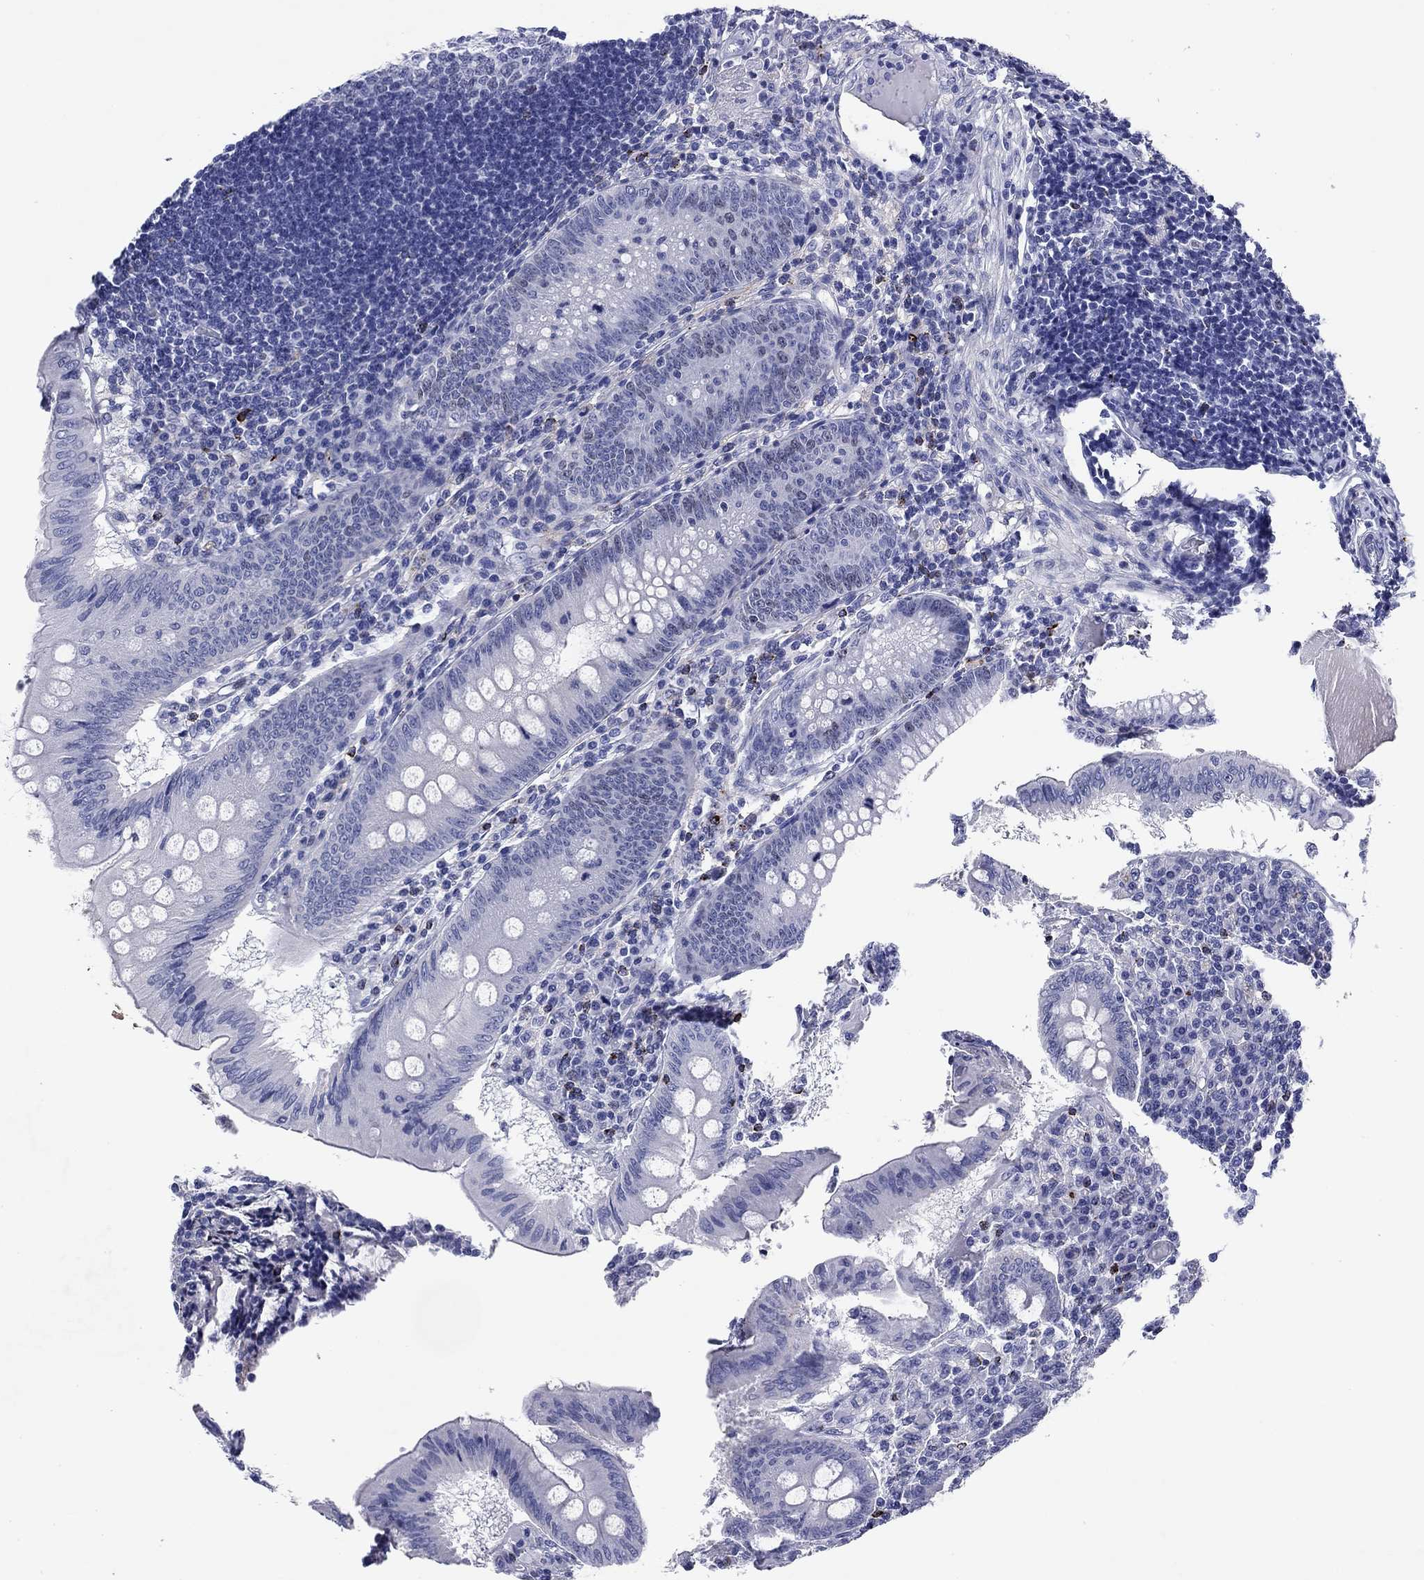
{"staining": {"intensity": "negative", "quantity": "none", "location": "none"}, "tissue": "appendix", "cell_type": "Glandular cells", "image_type": "normal", "snomed": [{"axis": "morphology", "description": "Normal tissue, NOS"}, {"axis": "morphology", "description": "Inflammation, NOS"}, {"axis": "topography", "description": "Appendix"}], "caption": "This is an immunohistochemistry (IHC) micrograph of normal appendix. There is no positivity in glandular cells.", "gene": "GZMK", "patient": {"sex": "male", "age": 16}}